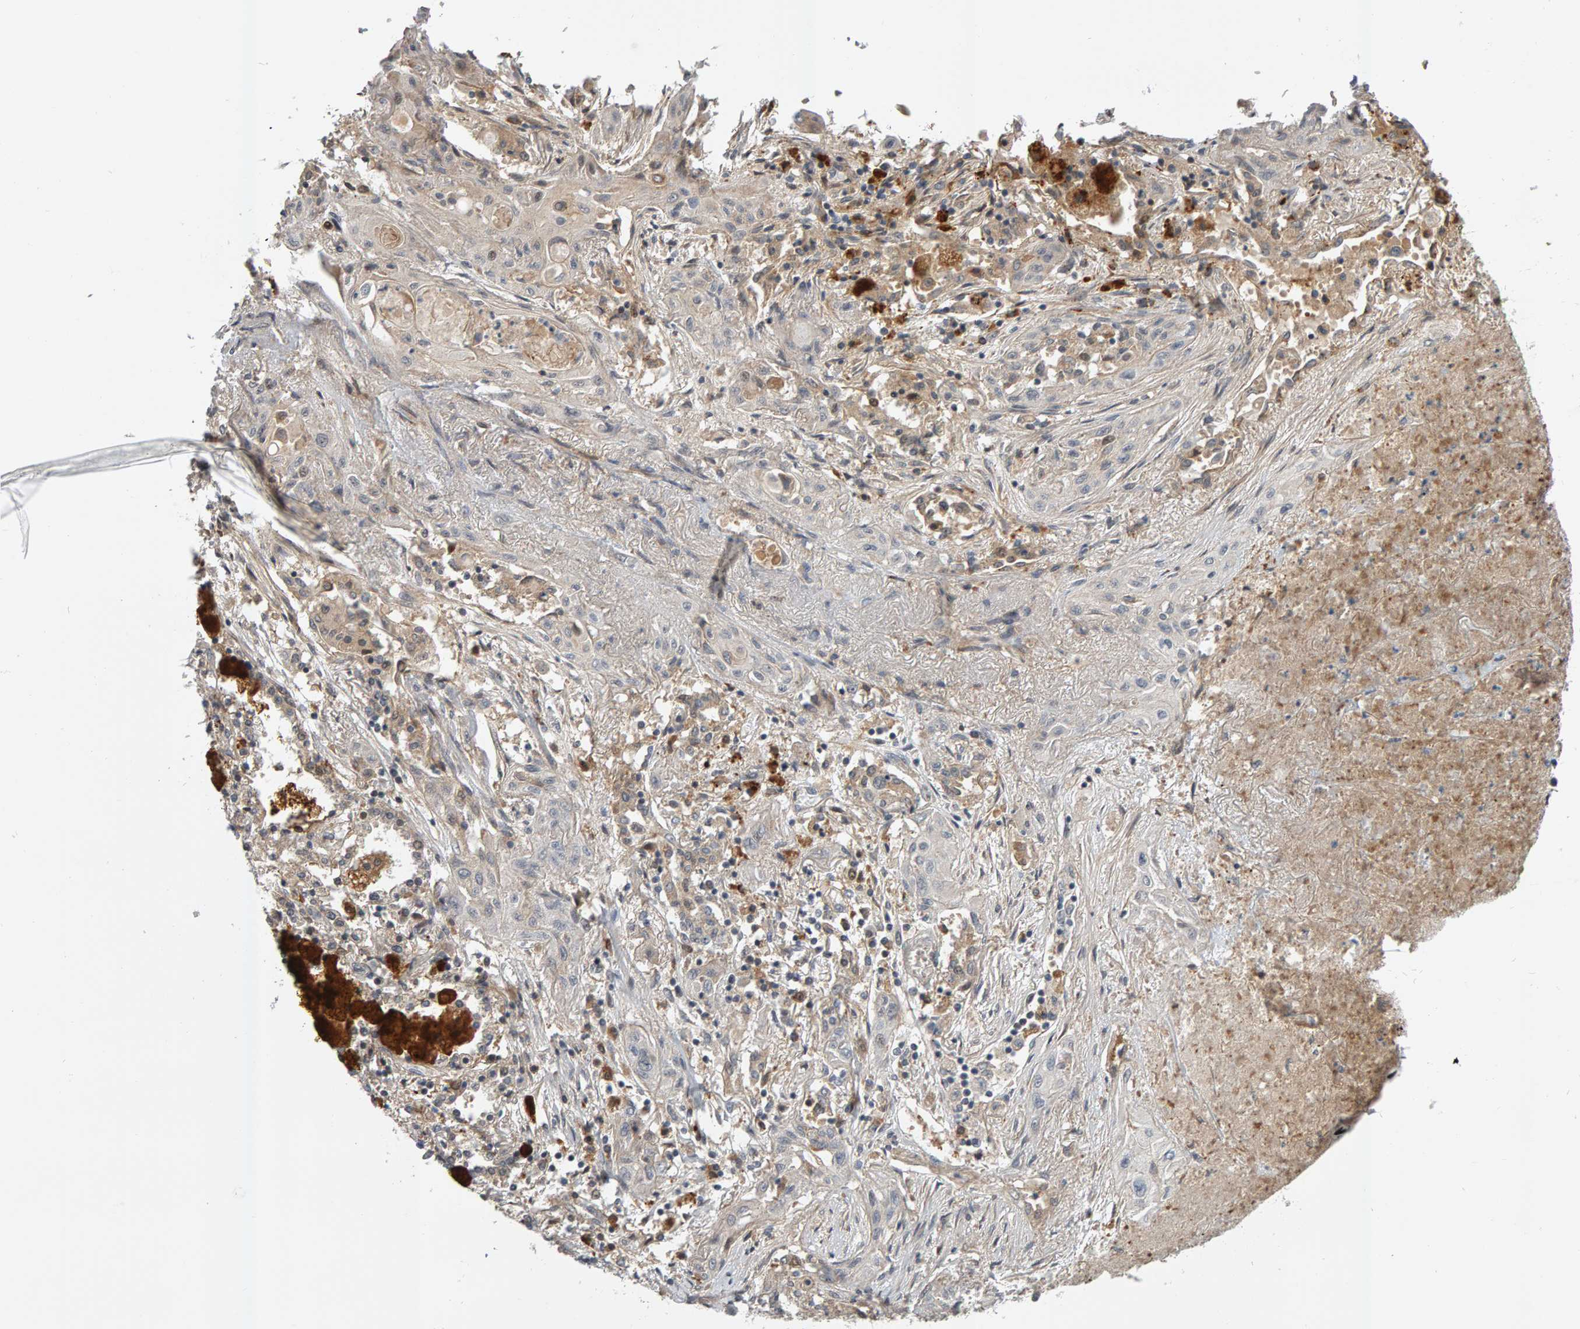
{"staining": {"intensity": "weak", "quantity": "<25%", "location": "cytoplasmic/membranous"}, "tissue": "lung cancer", "cell_type": "Tumor cells", "image_type": "cancer", "snomed": [{"axis": "morphology", "description": "Squamous cell carcinoma, NOS"}, {"axis": "topography", "description": "Lung"}], "caption": "Immunohistochemistry micrograph of neoplastic tissue: human lung squamous cell carcinoma stained with DAB demonstrates no significant protein staining in tumor cells.", "gene": "ZNF160", "patient": {"sex": "female", "age": 47}}